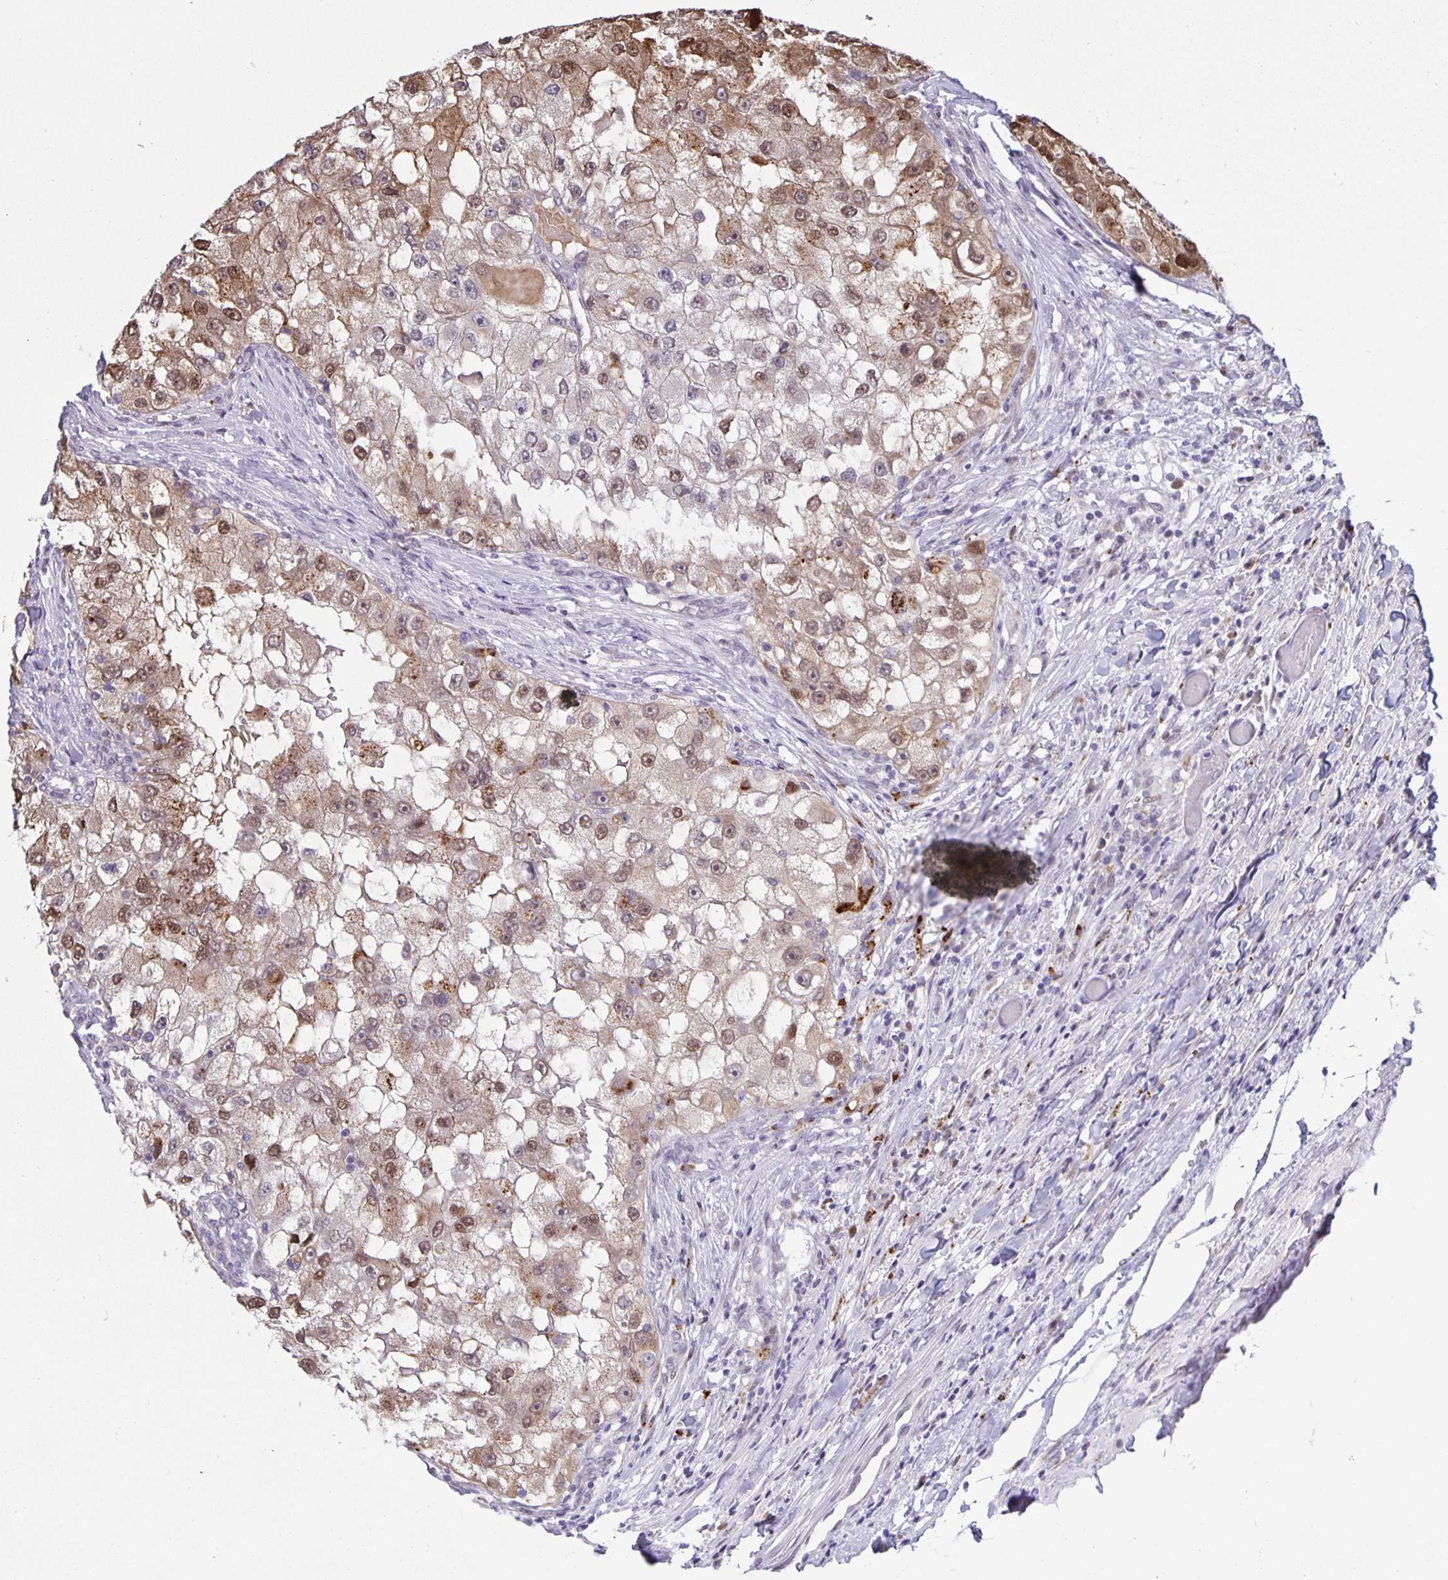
{"staining": {"intensity": "moderate", "quantity": "25%-75%", "location": "cytoplasmic/membranous,nuclear"}, "tissue": "renal cancer", "cell_type": "Tumor cells", "image_type": "cancer", "snomed": [{"axis": "morphology", "description": "Adenocarcinoma, NOS"}, {"axis": "topography", "description": "Kidney"}], "caption": "Approximately 25%-75% of tumor cells in renal cancer (adenocarcinoma) show moderate cytoplasmic/membranous and nuclear protein expression as visualized by brown immunohistochemical staining.", "gene": "MAPK12", "patient": {"sex": "male", "age": 63}}